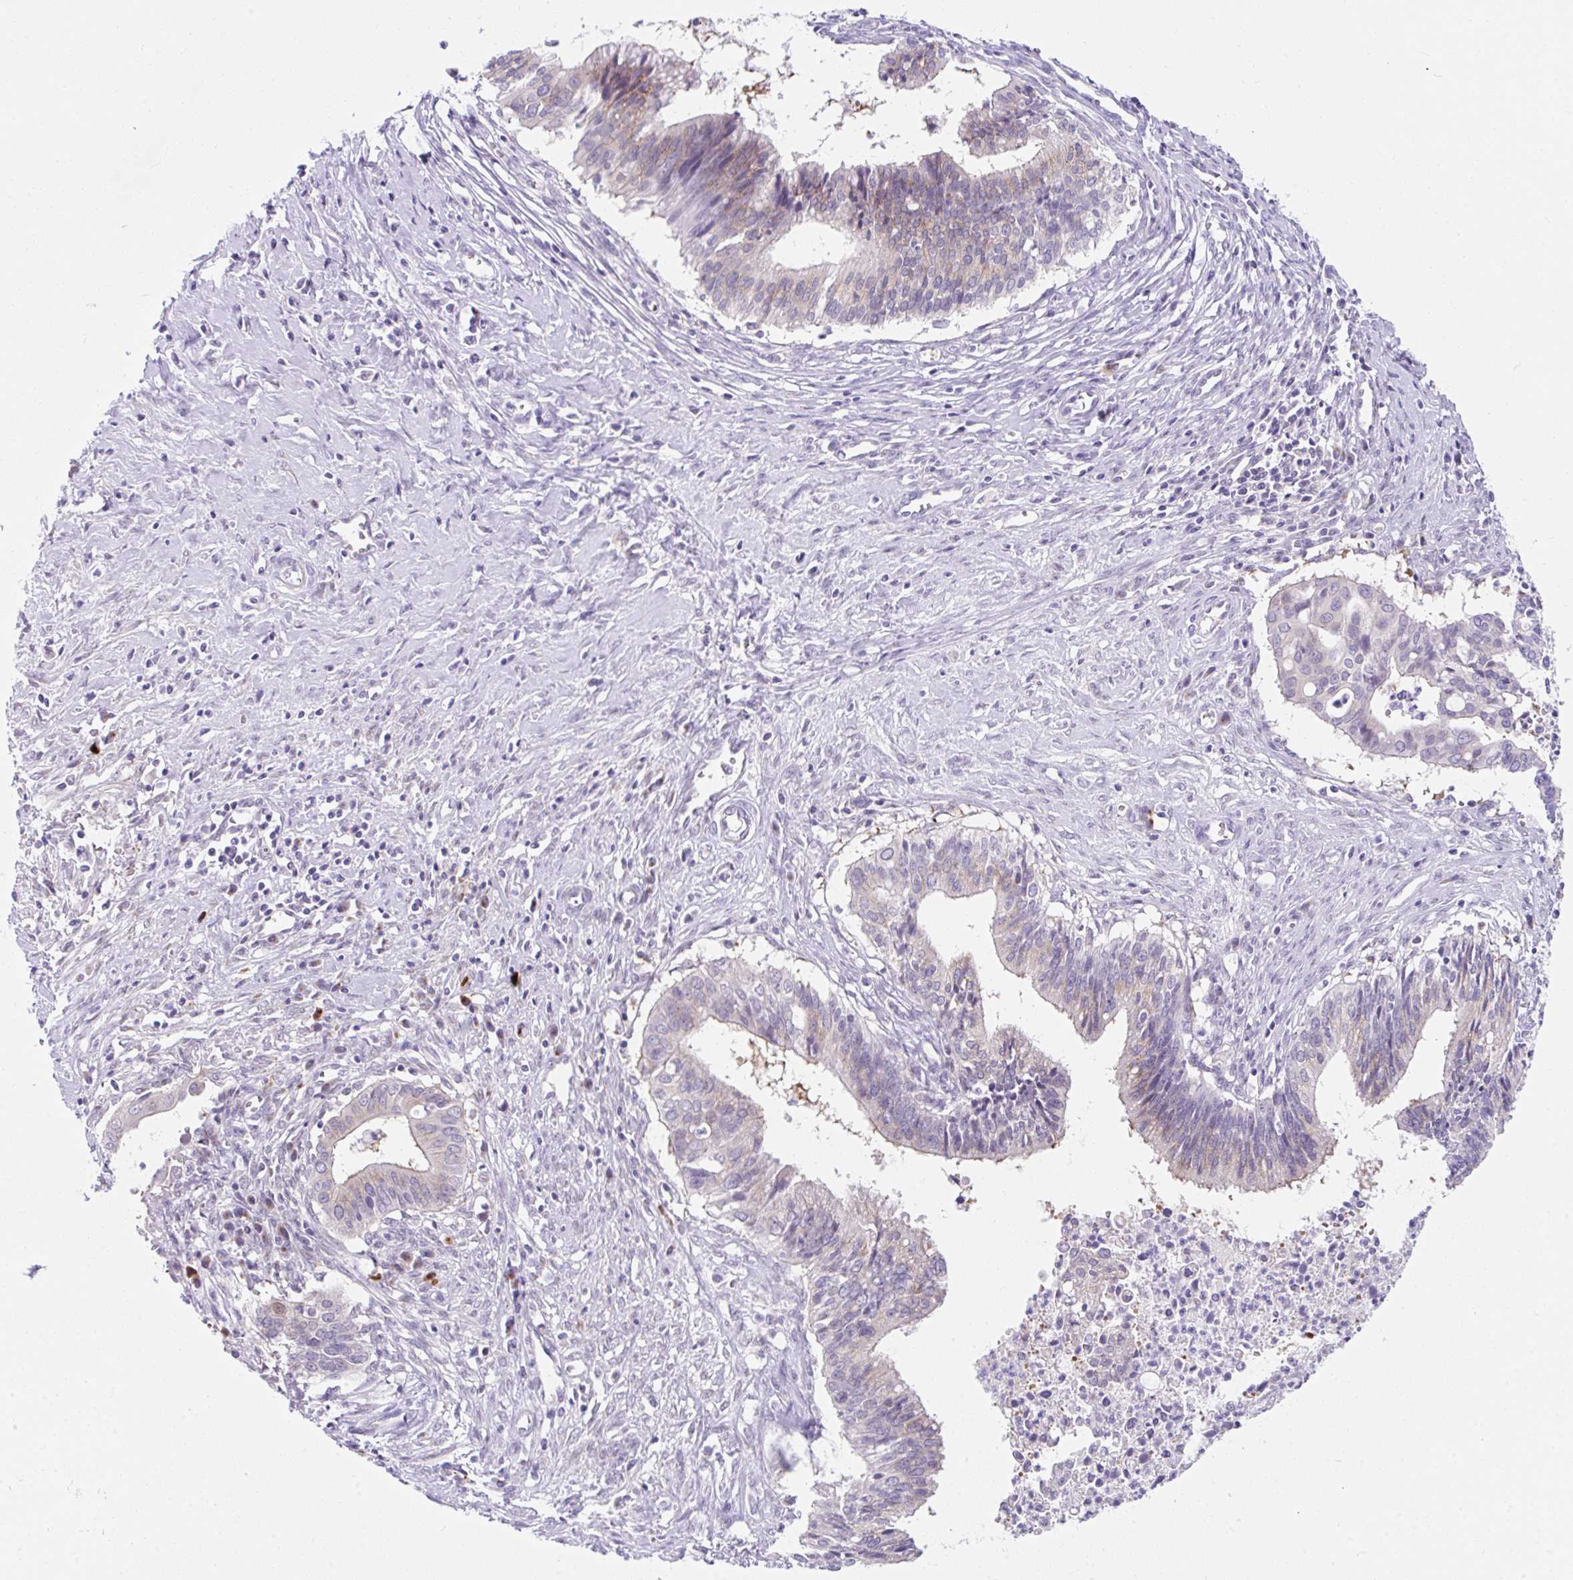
{"staining": {"intensity": "weak", "quantity": "25%-75%", "location": "cytoplasmic/membranous"}, "tissue": "cervical cancer", "cell_type": "Tumor cells", "image_type": "cancer", "snomed": [{"axis": "morphology", "description": "Adenocarcinoma, NOS"}, {"axis": "topography", "description": "Cervix"}], "caption": "A photomicrograph of cervical adenocarcinoma stained for a protein shows weak cytoplasmic/membranous brown staining in tumor cells.", "gene": "GOLGA8A", "patient": {"sex": "female", "age": 44}}